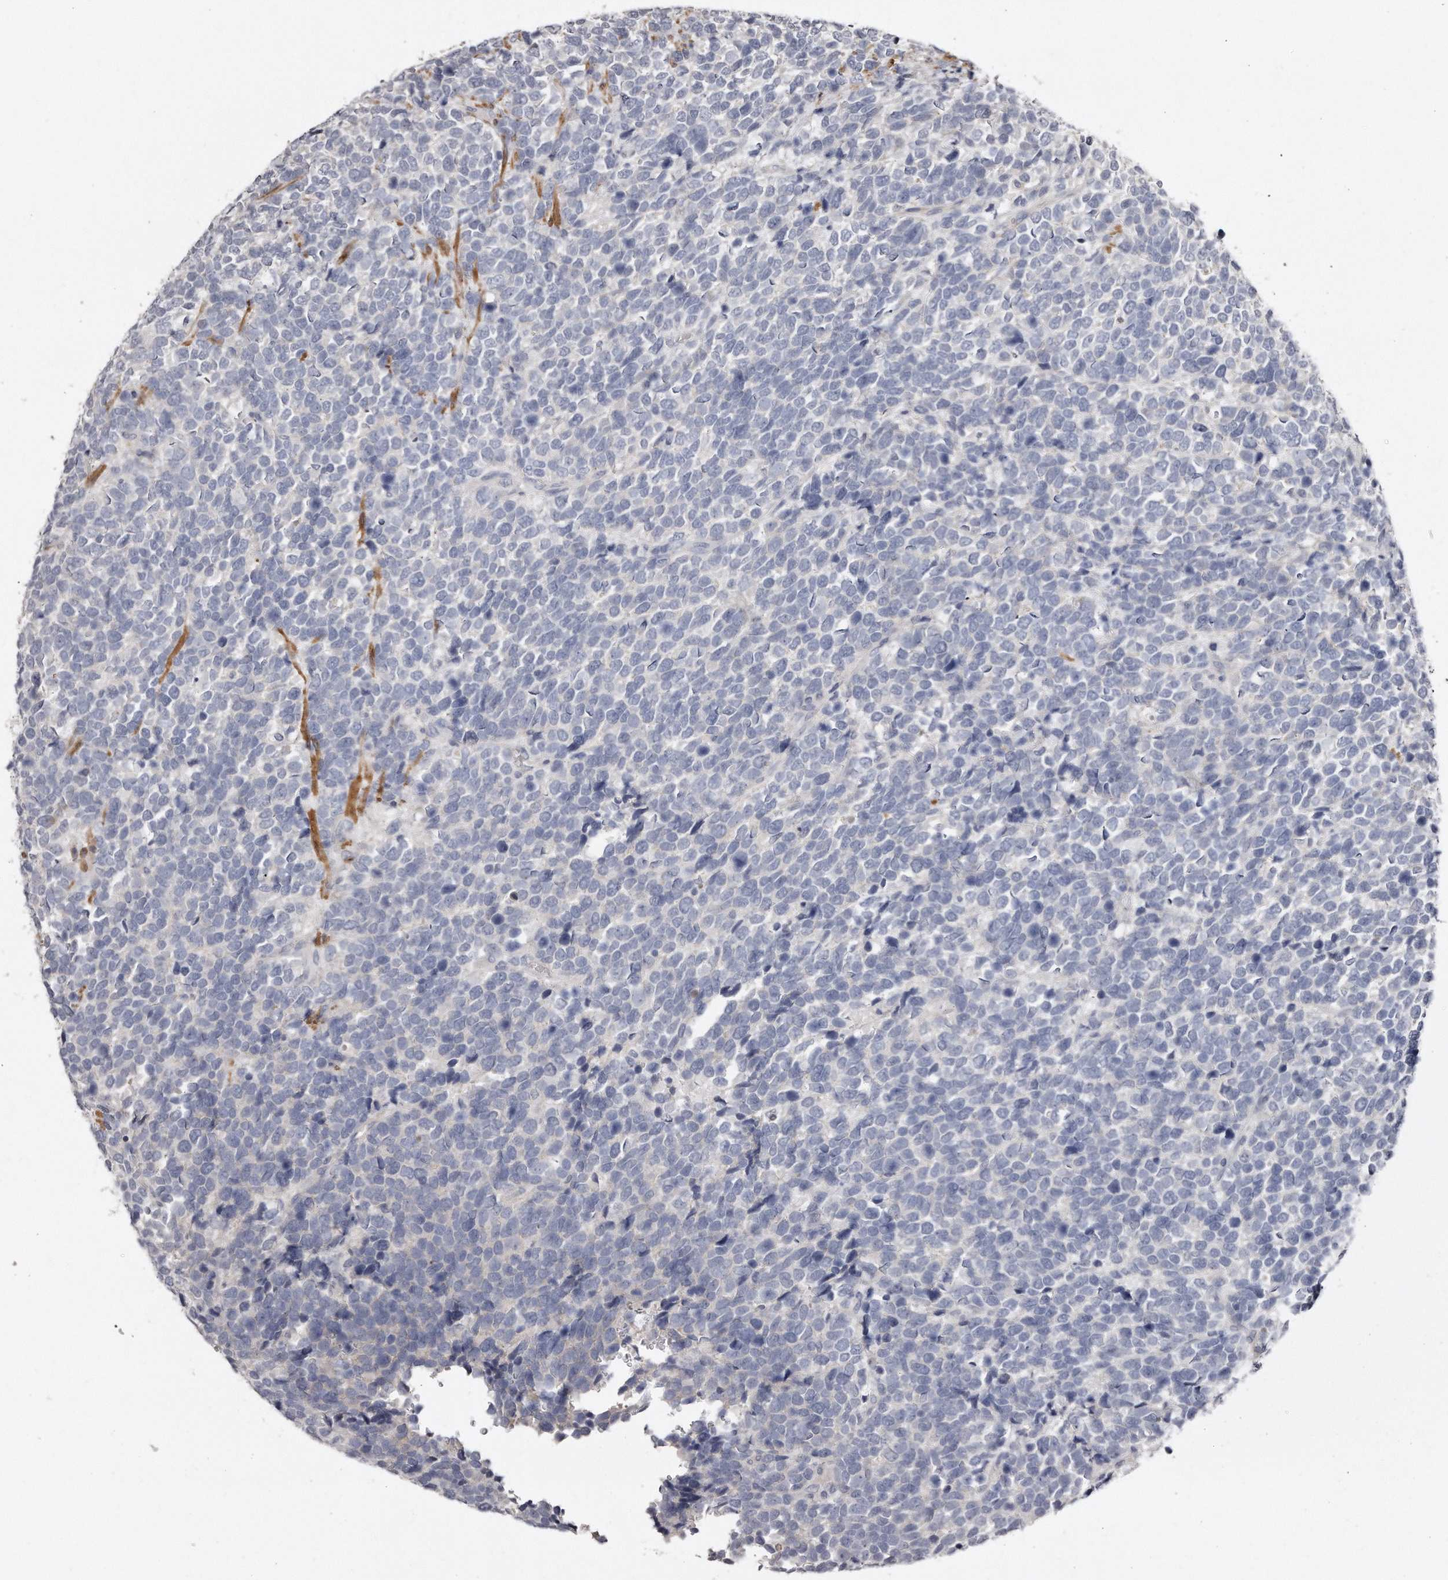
{"staining": {"intensity": "negative", "quantity": "none", "location": "none"}, "tissue": "urothelial cancer", "cell_type": "Tumor cells", "image_type": "cancer", "snomed": [{"axis": "morphology", "description": "Urothelial carcinoma, High grade"}, {"axis": "topography", "description": "Urinary bladder"}], "caption": "A photomicrograph of human high-grade urothelial carcinoma is negative for staining in tumor cells. The staining is performed using DAB brown chromogen with nuclei counter-stained in using hematoxylin.", "gene": "LMOD1", "patient": {"sex": "female", "age": 82}}